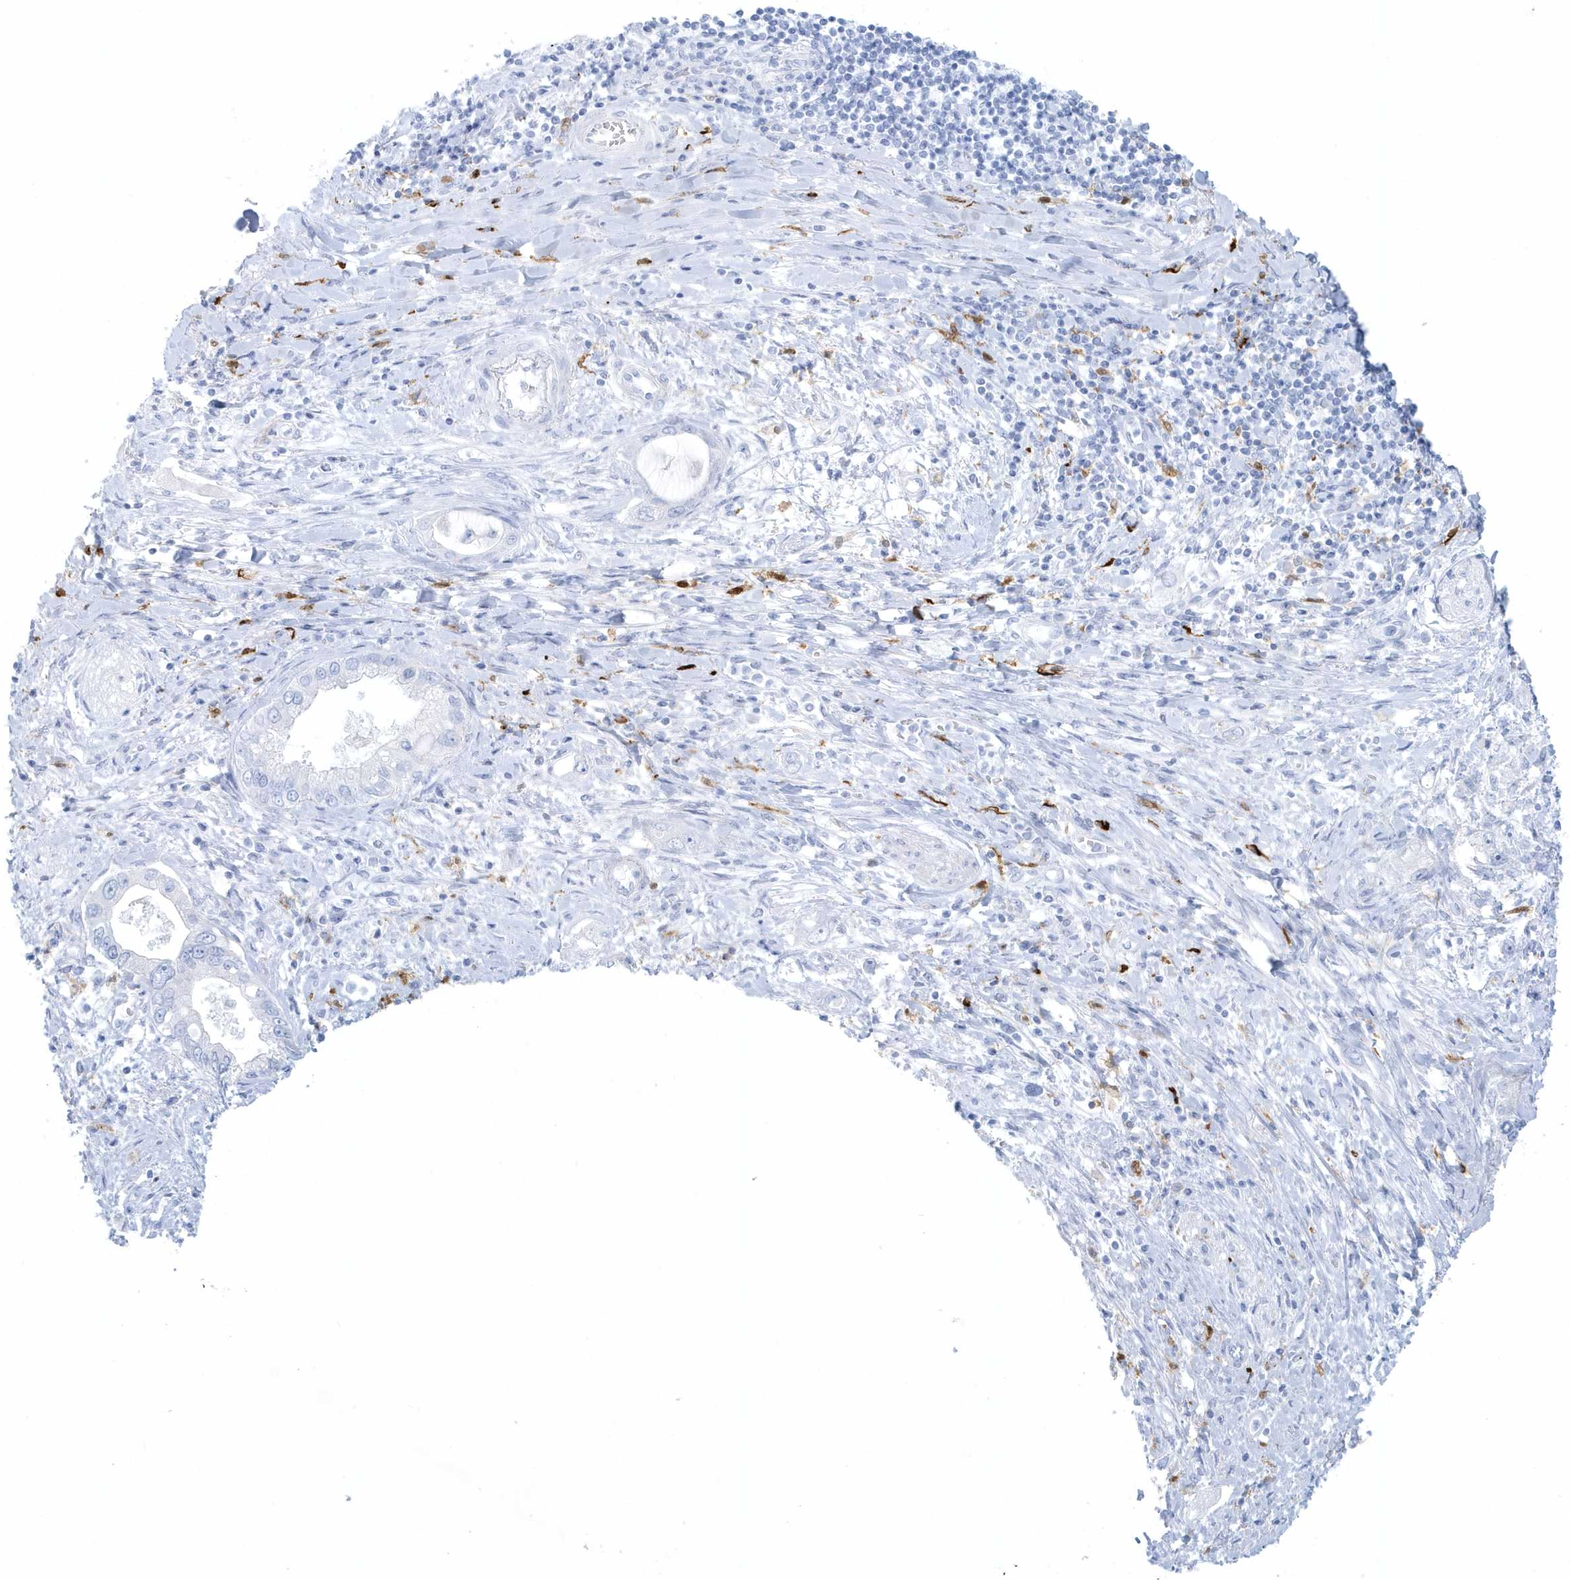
{"staining": {"intensity": "negative", "quantity": "none", "location": "none"}, "tissue": "pancreatic cancer", "cell_type": "Tumor cells", "image_type": "cancer", "snomed": [{"axis": "morphology", "description": "Inflammation, NOS"}, {"axis": "morphology", "description": "Adenocarcinoma, NOS"}, {"axis": "topography", "description": "Pancreas"}], "caption": "This is an immunohistochemistry micrograph of adenocarcinoma (pancreatic). There is no positivity in tumor cells.", "gene": "FAM98A", "patient": {"sex": "female", "age": 56}}